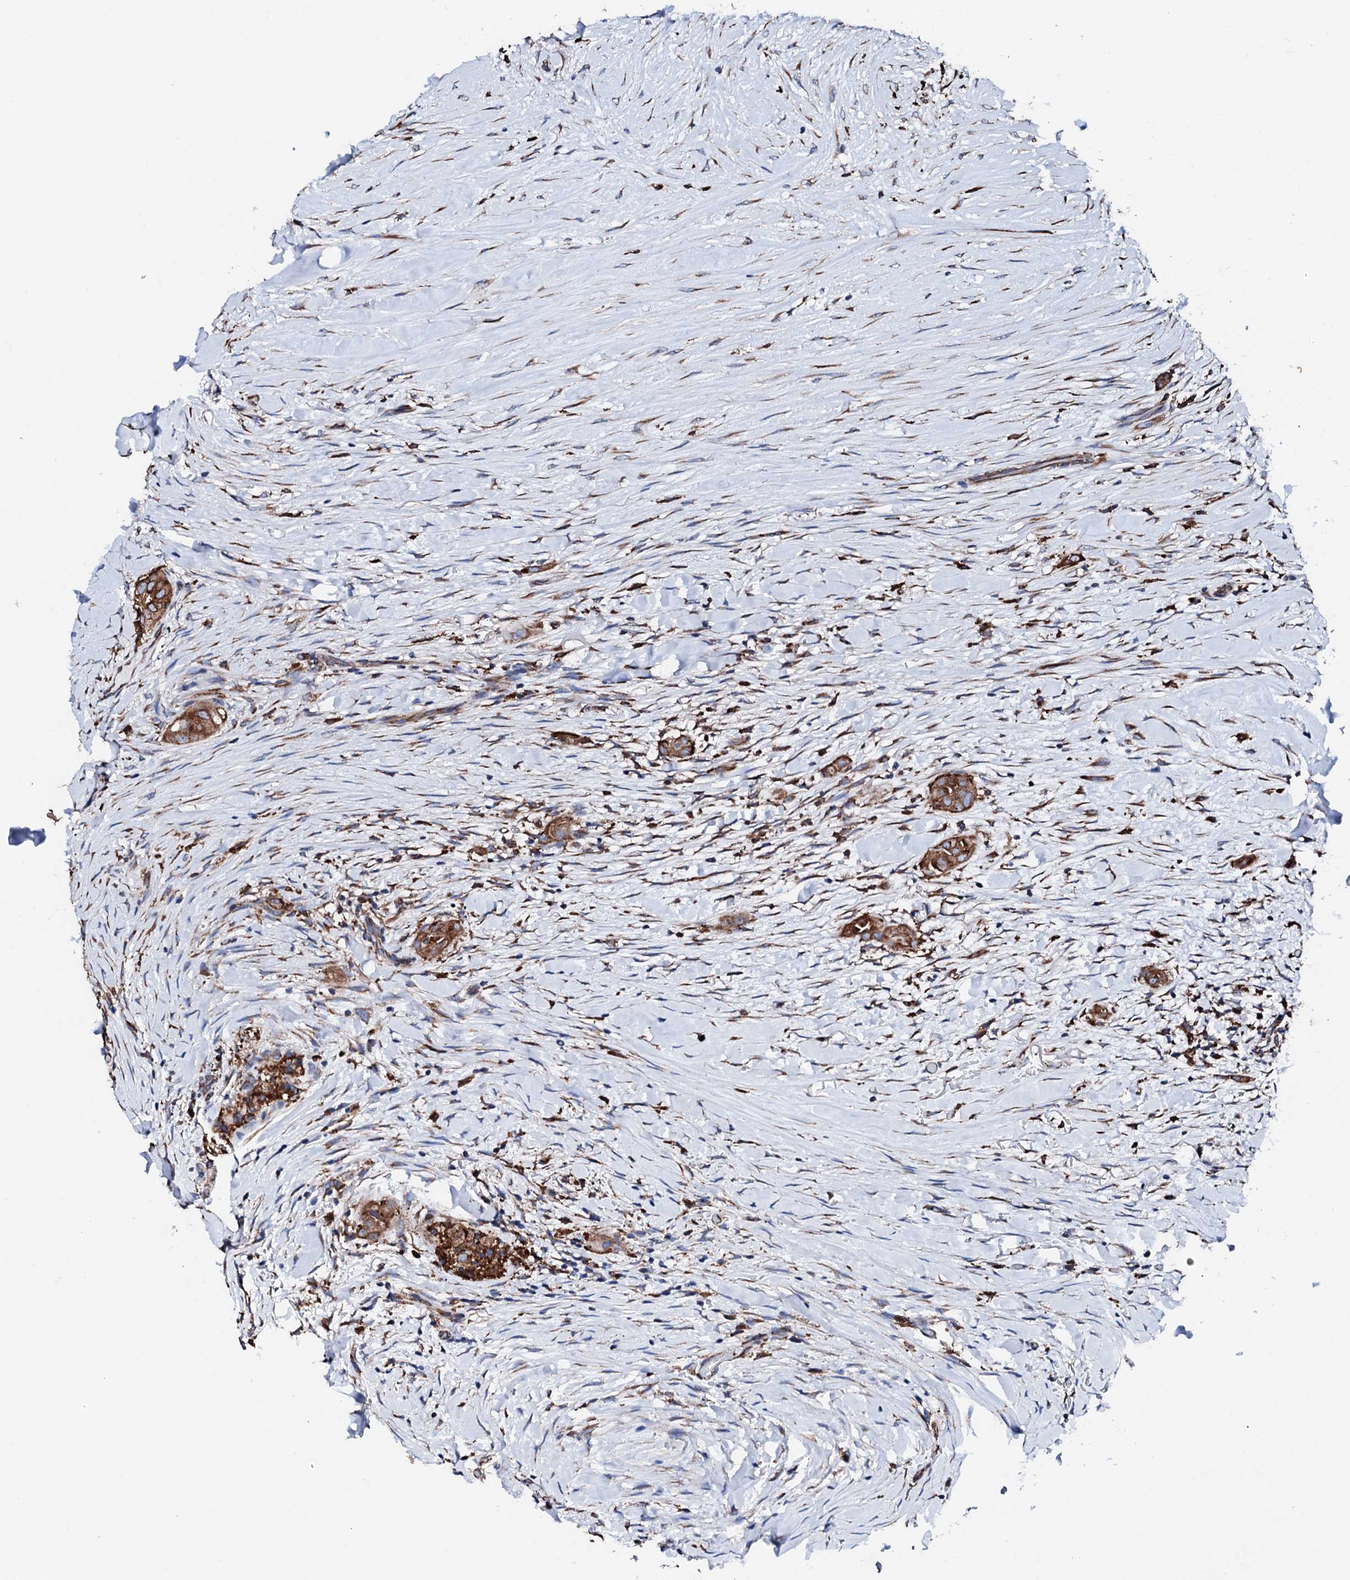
{"staining": {"intensity": "strong", "quantity": ">75%", "location": "cytoplasmic/membranous"}, "tissue": "thyroid cancer", "cell_type": "Tumor cells", "image_type": "cancer", "snomed": [{"axis": "morphology", "description": "Papillary adenocarcinoma, NOS"}, {"axis": "topography", "description": "Thyroid gland"}], "caption": "Thyroid cancer (papillary adenocarcinoma) tissue shows strong cytoplasmic/membranous positivity in about >75% of tumor cells, visualized by immunohistochemistry.", "gene": "AMDHD1", "patient": {"sex": "female", "age": 59}}